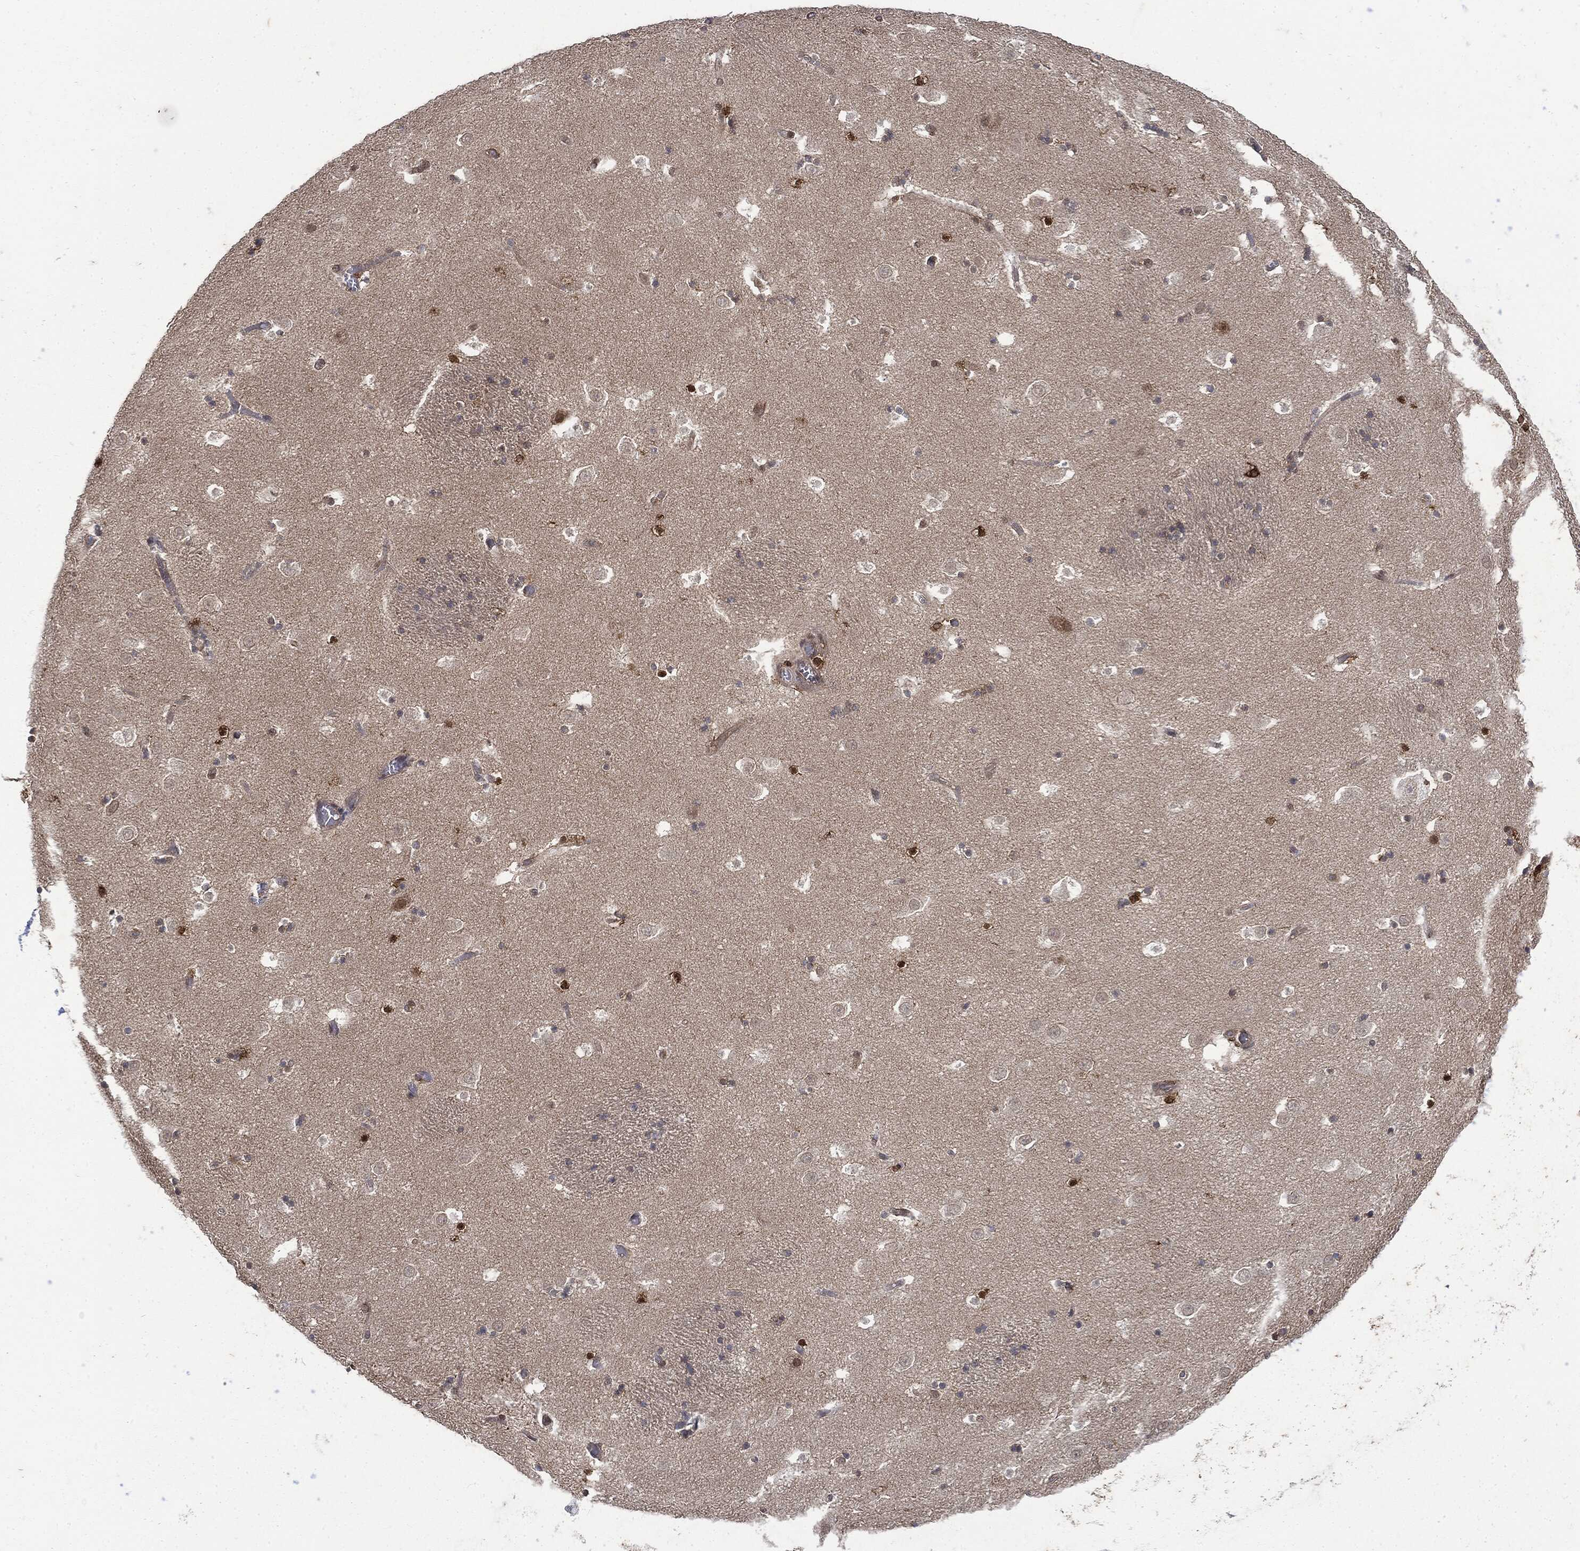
{"staining": {"intensity": "moderate", "quantity": "<25%", "location": "cytoplasmic/membranous"}, "tissue": "caudate", "cell_type": "Glial cells", "image_type": "normal", "snomed": [{"axis": "morphology", "description": "Normal tissue, NOS"}, {"axis": "topography", "description": "Lateral ventricle wall"}], "caption": "Normal caudate exhibits moderate cytoplasmic/membranous positivity in approximately <25% of glial cells.", "gene": "SNX5", "patient": {"sex": "female", "age": 42}}